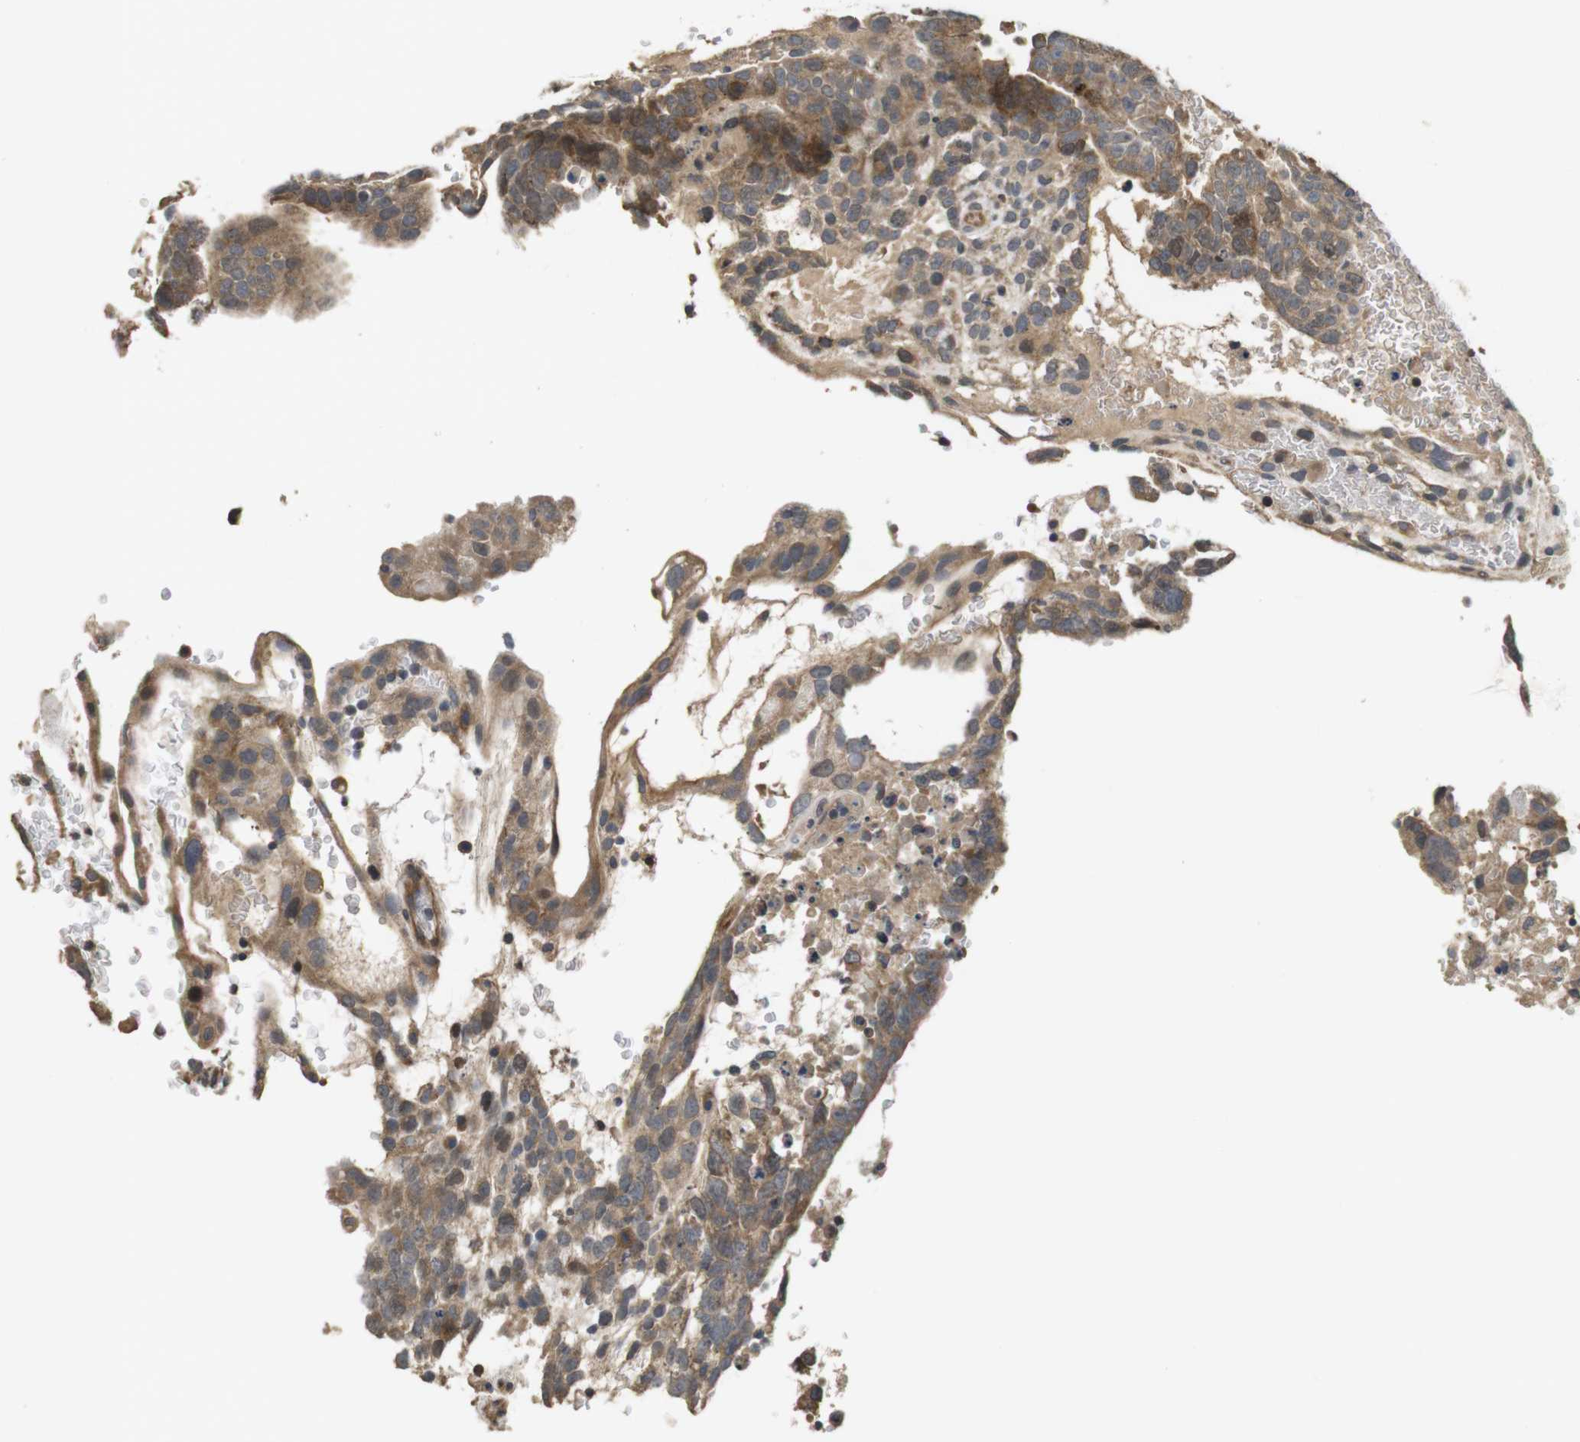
{"staining": {"intensity": "moderate", "quantity": ">75%", "location": "cytoplasmic/membranous"}, "tissue": "testis cancer", "cell_type": "Tumor cells", "image_type": "cancer", "snomed": [{"axis": "morphology", "description": "Seminoma, NOS"}, {"axis": "morphology", "description": "Carcinoma, Embryonal, NOS"}, {"axis": "topography", "description": "Testis"}], "caption": "IHC micrograph of neoplastic tissue: testis cancer stained using IHC demonstrates medium levels of moderate protein expression localized specifically in the cytoplasmic/membranous of tumor cells, appearing as a cytoplasmic/membranous brown color.", "gene": "PCDHB10", "patient": {"sex": "male", "age": 52}}